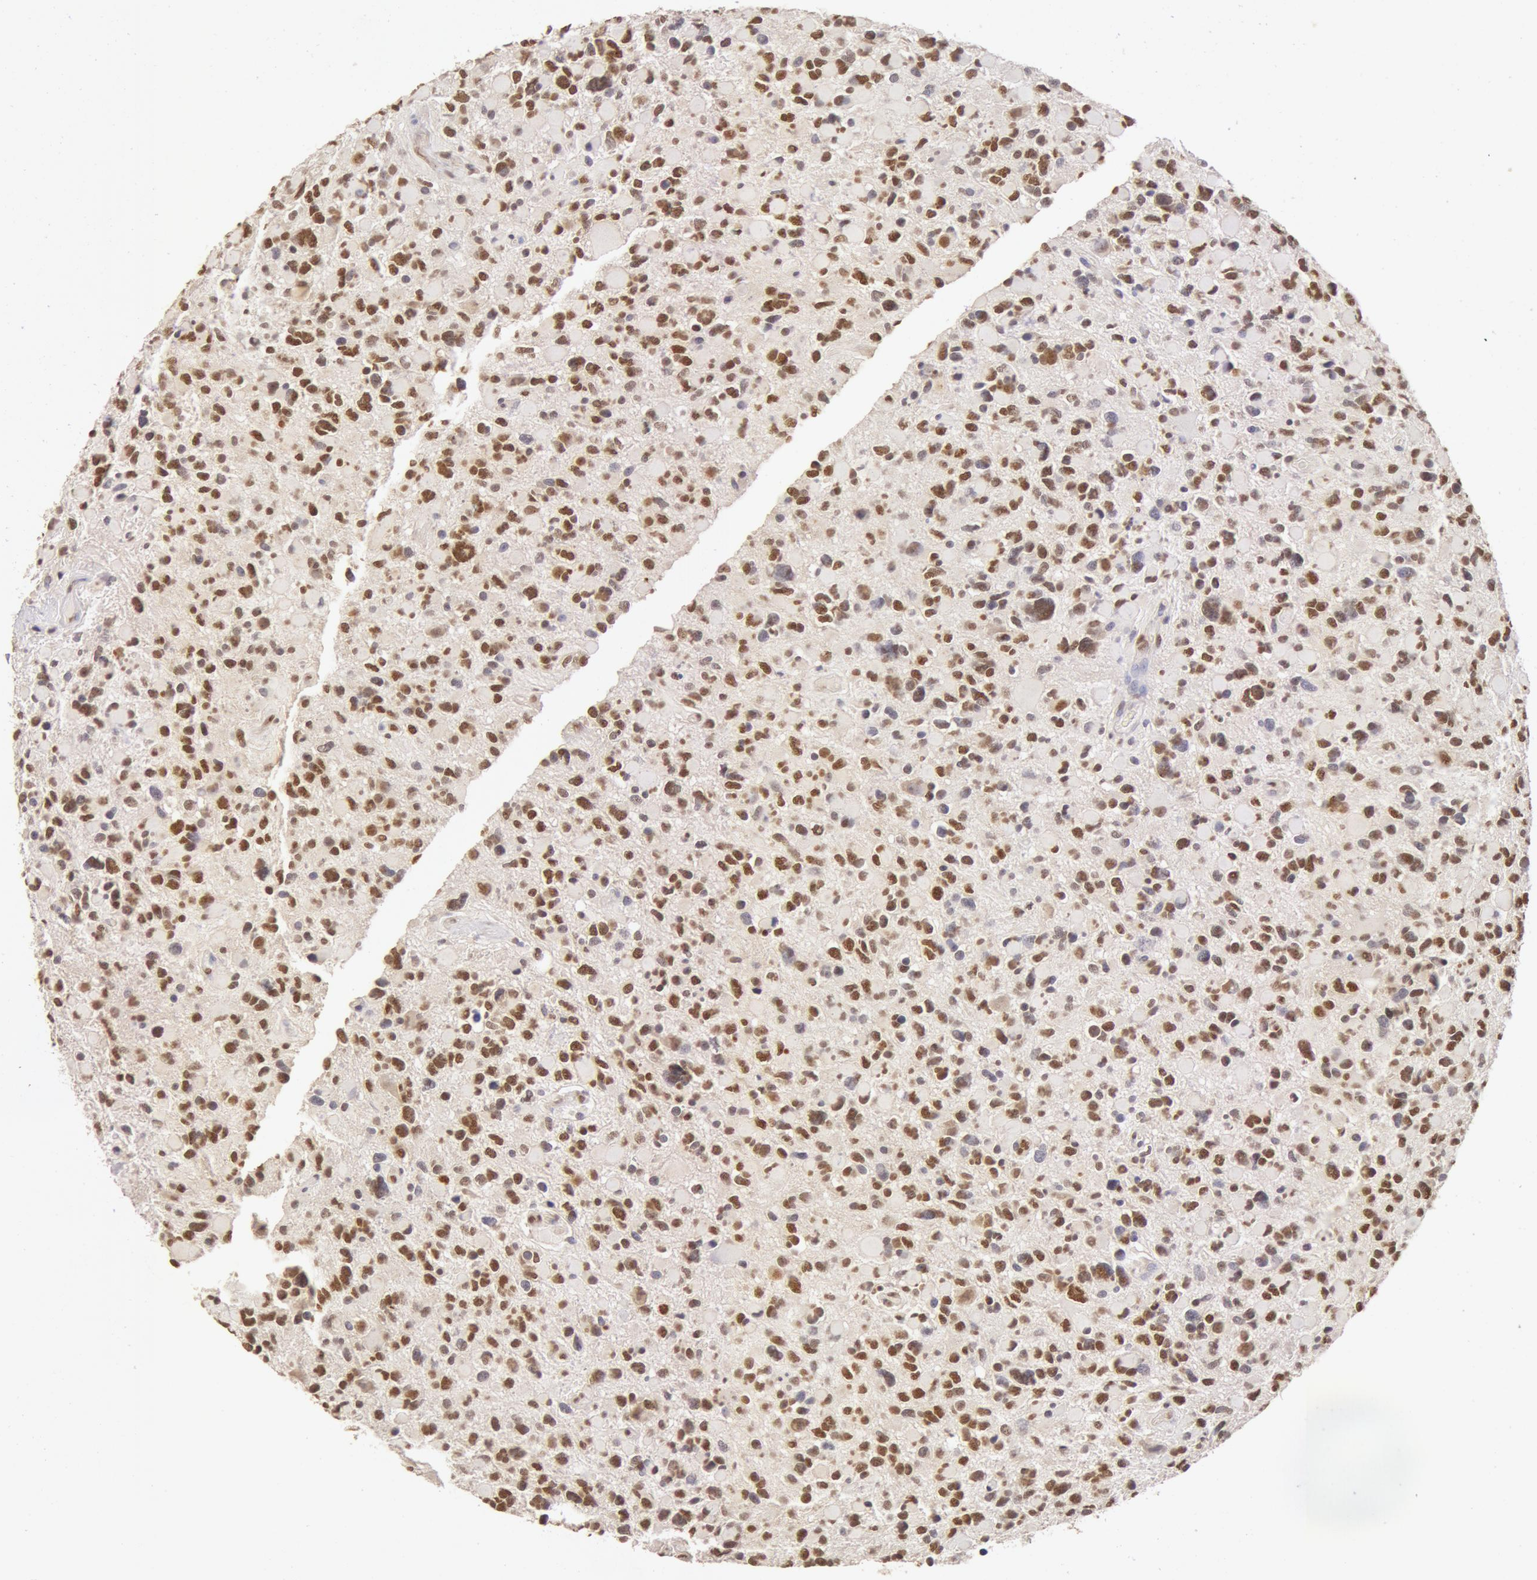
{"staining": {"intensity": "moderate", "quantity": "25%-75%", "location": "nuclear"}, "tissue": "glioma", "cell_type": "Tumor cells", "image_type": "cancer", "snomed": [{"axis": "morphology", "description": "Glioma, malignant, High grade"}, {"axis": "topography", "description": "Brain"}], "caption": "Moderate nuclear expression is present in about 25%-75% of tumor cells in malignant glioma (high-grade). (brown staining indicates protein expression, while blue staining denotes nuclei).", "gene": "SNRNP70", "patient": {"sex": "female", "age": 37}}